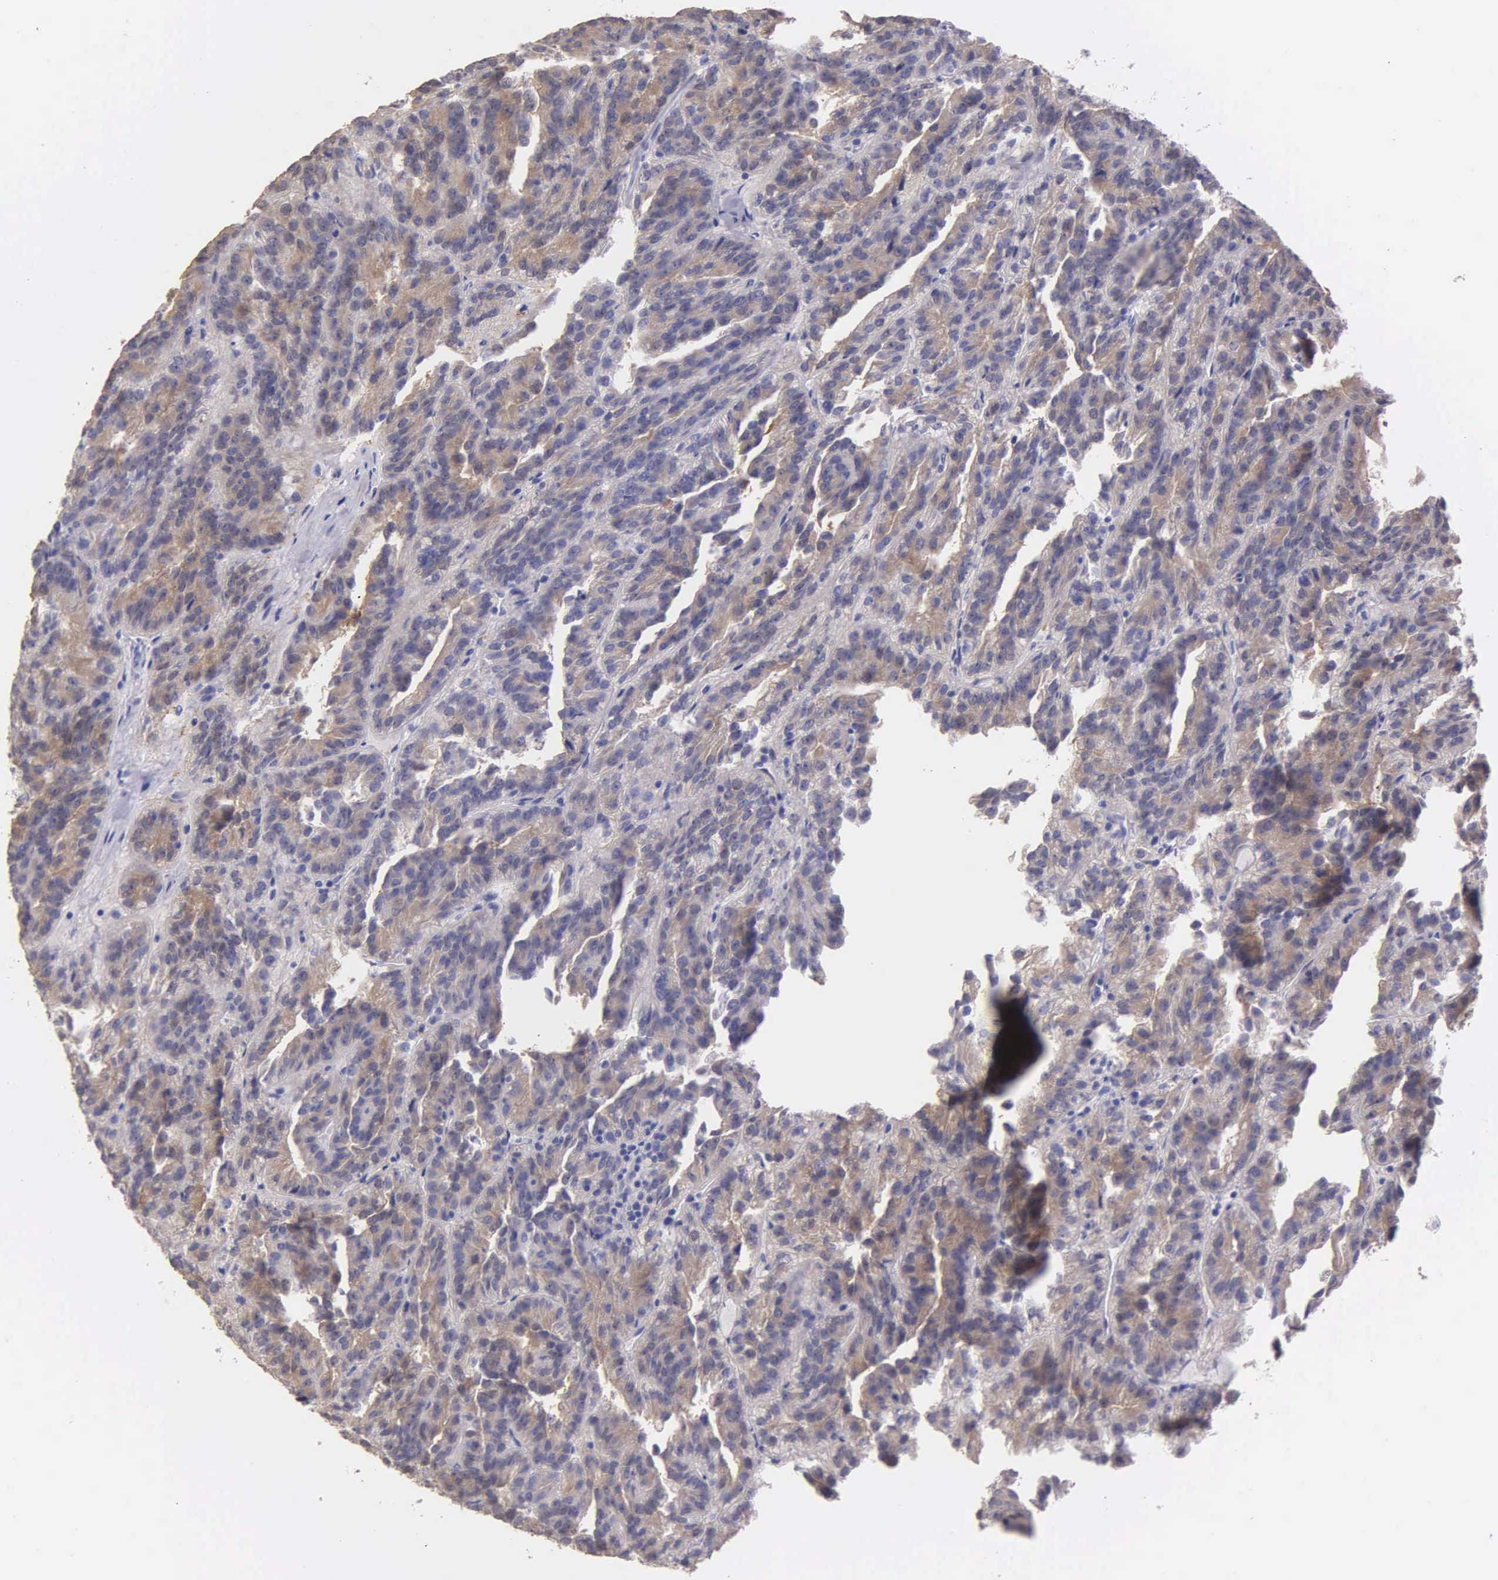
{"staining": {"intensity": "moderate", "quantity": ">75%", "location": "cytoplasmic/membranous"}, "tissue": "renal cancer", "cell_type": "Tumor cells", "image_type": "cancer", "snomed": [{"axis": "morphology", "description": "Adenocarcinoma, NOS"}, {"axis": "topography", "description": "Kidney"}], "caption": "An image of human renal cancer stained for a protein exhibits moderate cytoplasmic/membranous brown staining in tumor cells.", "gene": "GSTT2", "patient": {"sex": "male", "age": 46}}